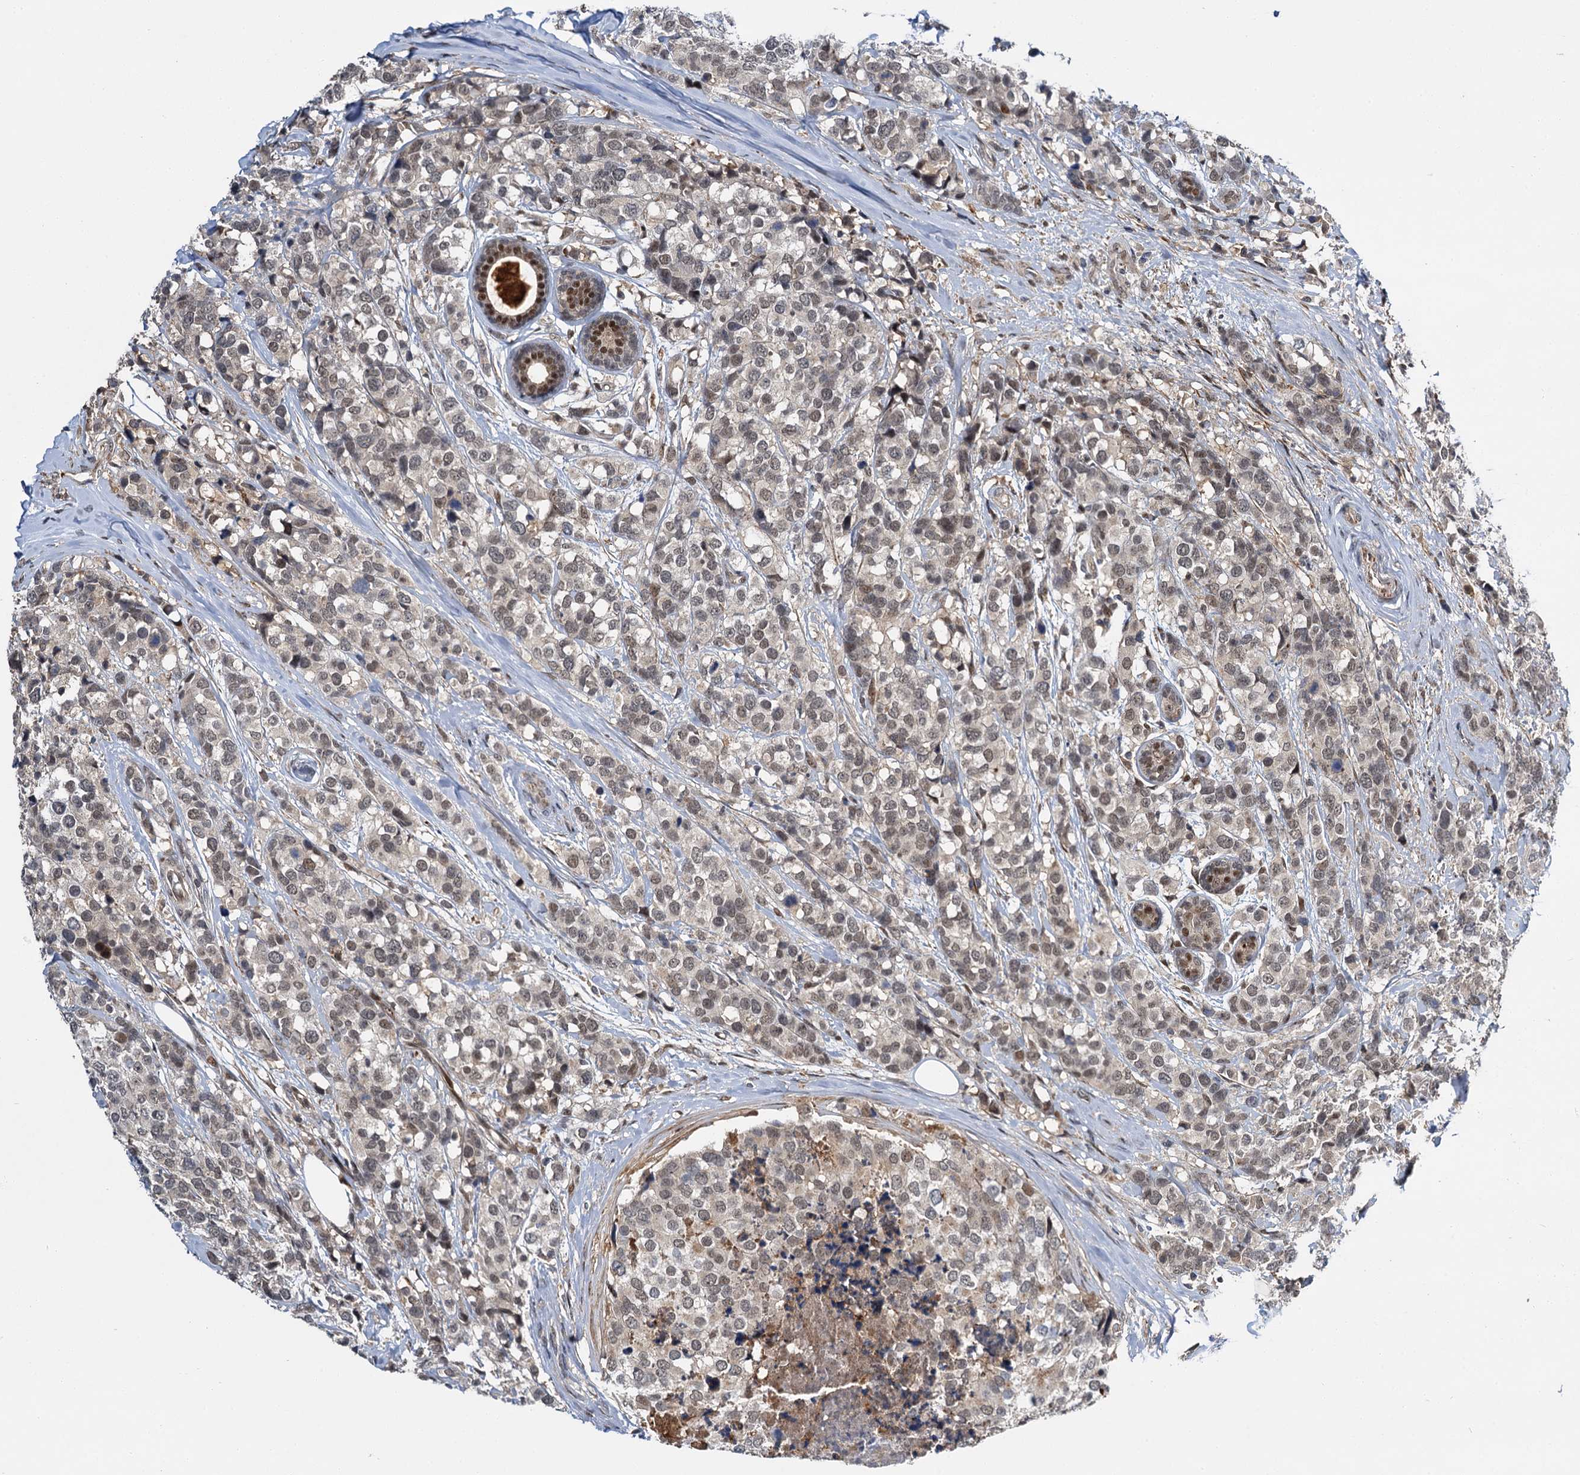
{"staining": {"intensity": "weak", "quantity": "25%-75%", "location": "nuclear"}, "tissue": "breast cancer", "cell_type": "Tumor cells", "image_type": "cancer", "snomed": [{"axis": "morphology", "description": "Lobular carcinoma"}, {"axis": "topography", "description": "Breast"}], "caption": "Tumor cells show weak nuclear staining in about 25%-75% of cells in breast cancer.", "gene": "MBD6", "patient": {"sex": "female", "age": 59}}